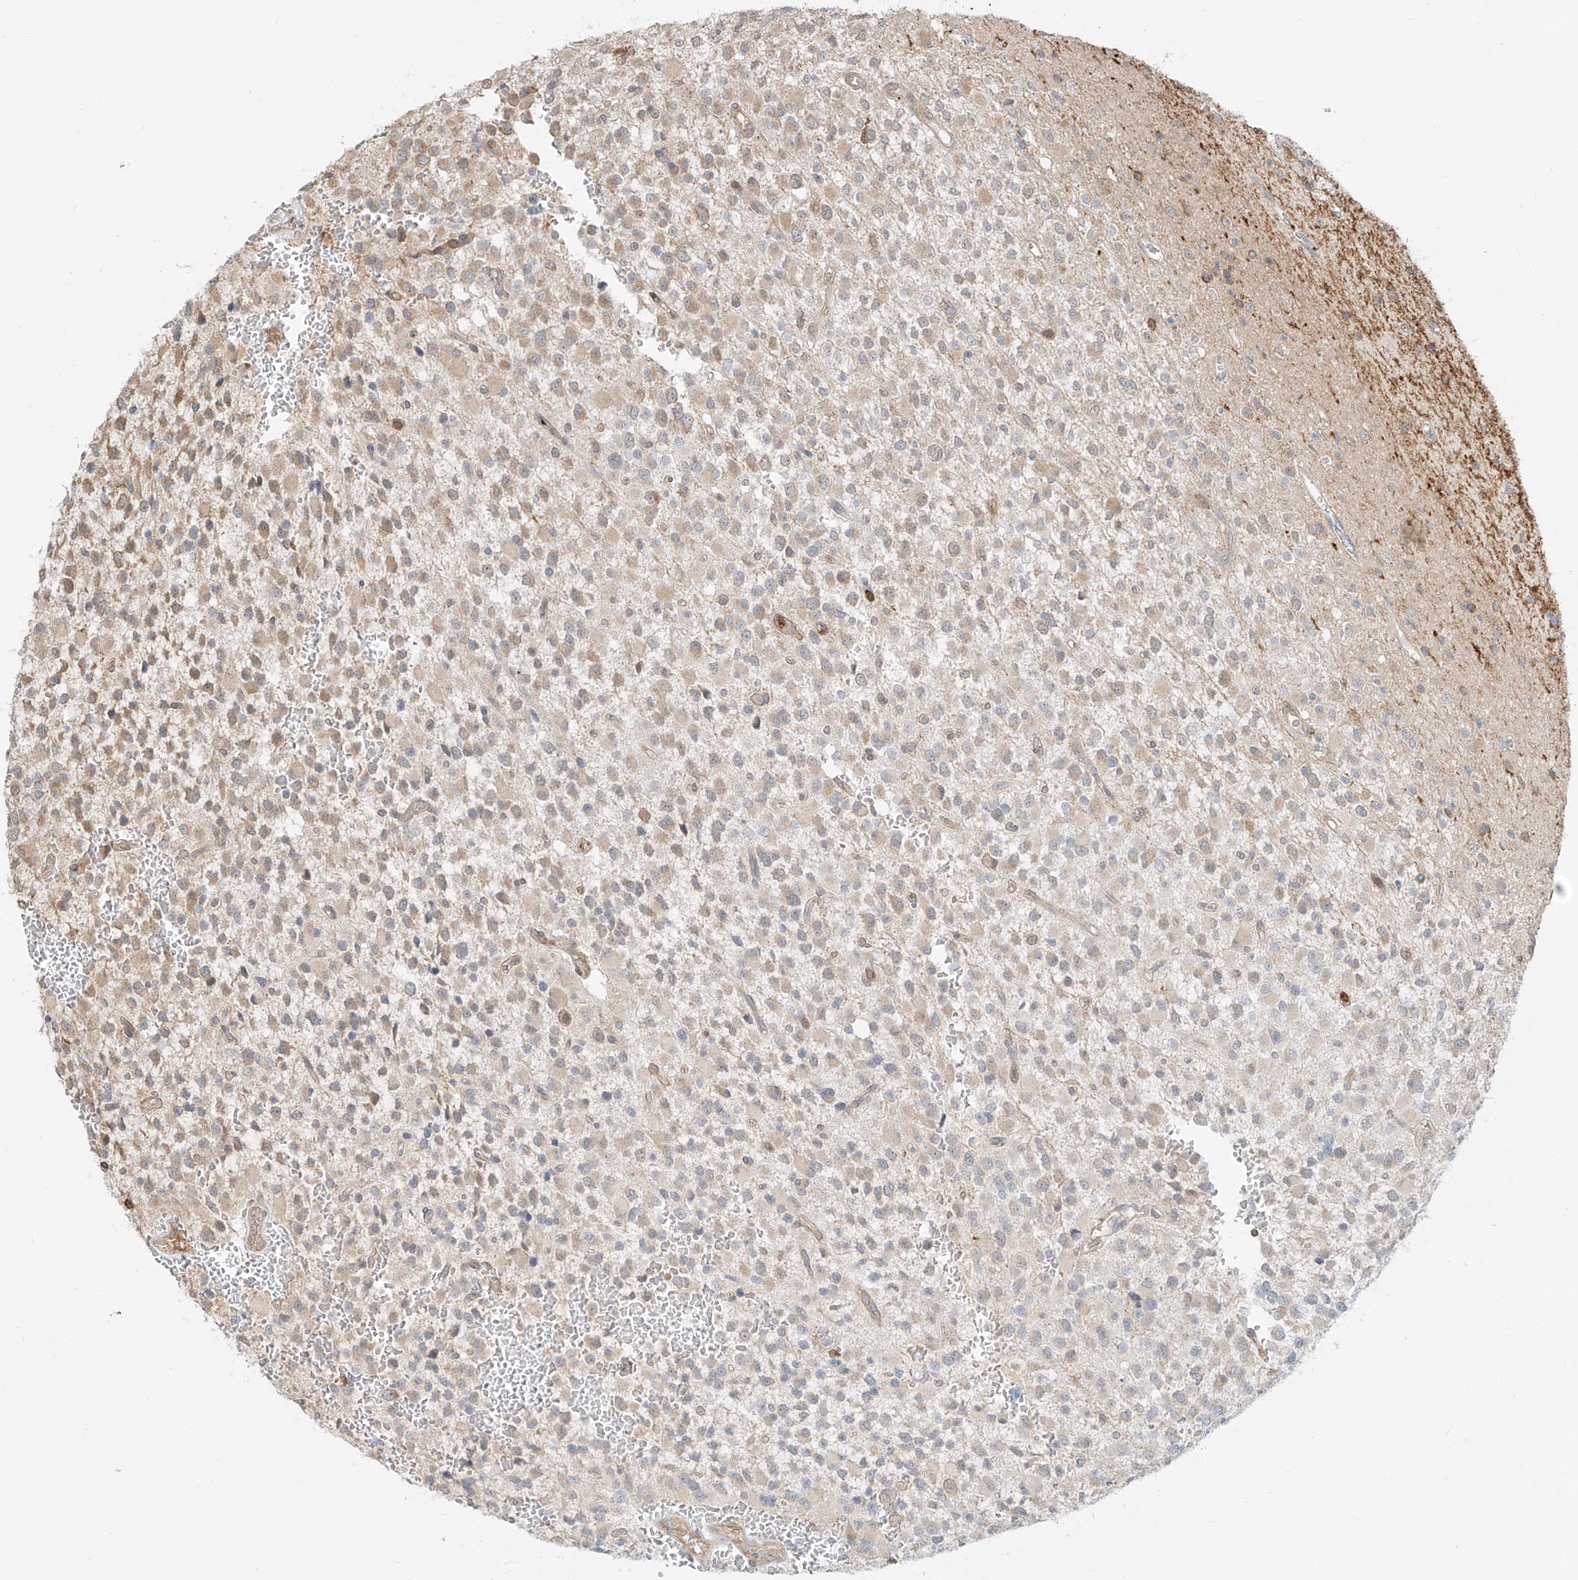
{"staining": {"intensity": "weak", "quantity": "<25%", "location": "cytoplasmic/membranous"}, "tissue": "glioma", "cell_type": "Tumor cells", "image_type": "cancer", "snomed": [{"axis": "morphology", "description": "Glioma, malignant, High grade"}, {"axis": "topography", "description": "Brain"}], "caption": "The immunohistochemistry photomicrograph has no significant positivity in tumor cells of malignant glioma (high-grade) tissue.", "gene": "CEP162", "patient": {"sex": "male", "age": 34}}